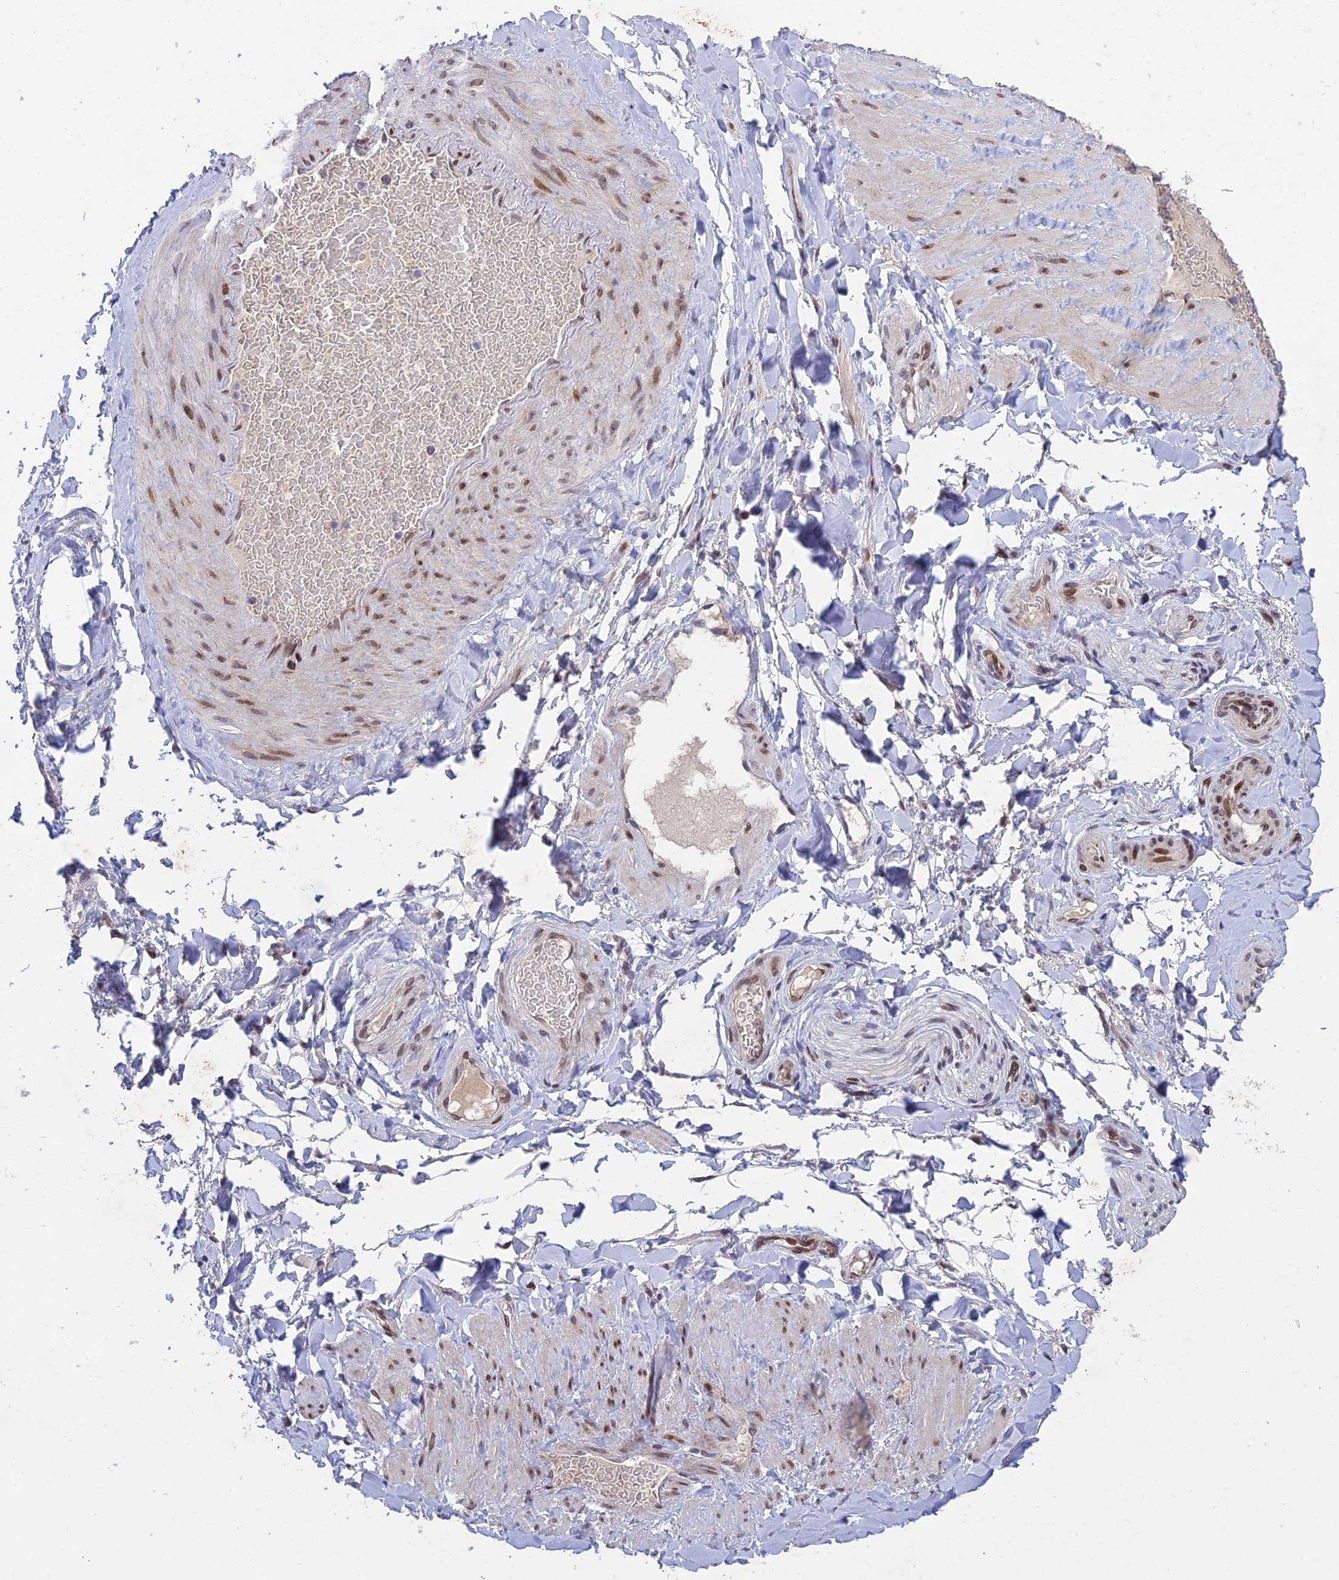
{"staining": {"intensity": "negative", "quantity": "none", "location": "none"}, "tissue": "adipose tissue", "cell_type": "Adipocytes", "image_type": "normal", "snomed": [{"axis": "morphology", "description": "Normal tissue, NOS"}, {"axis": "topography", "description": "Soft tissue"}, {"axis": "topography", "description": "Vascular tissue"}], "caption": "Immunohistochemistry of unremarkable adipose tissue exhibits no positivity in adipocytes.", "gene": "MGAT2", "patient": {"sex": "male", "age": 54}}